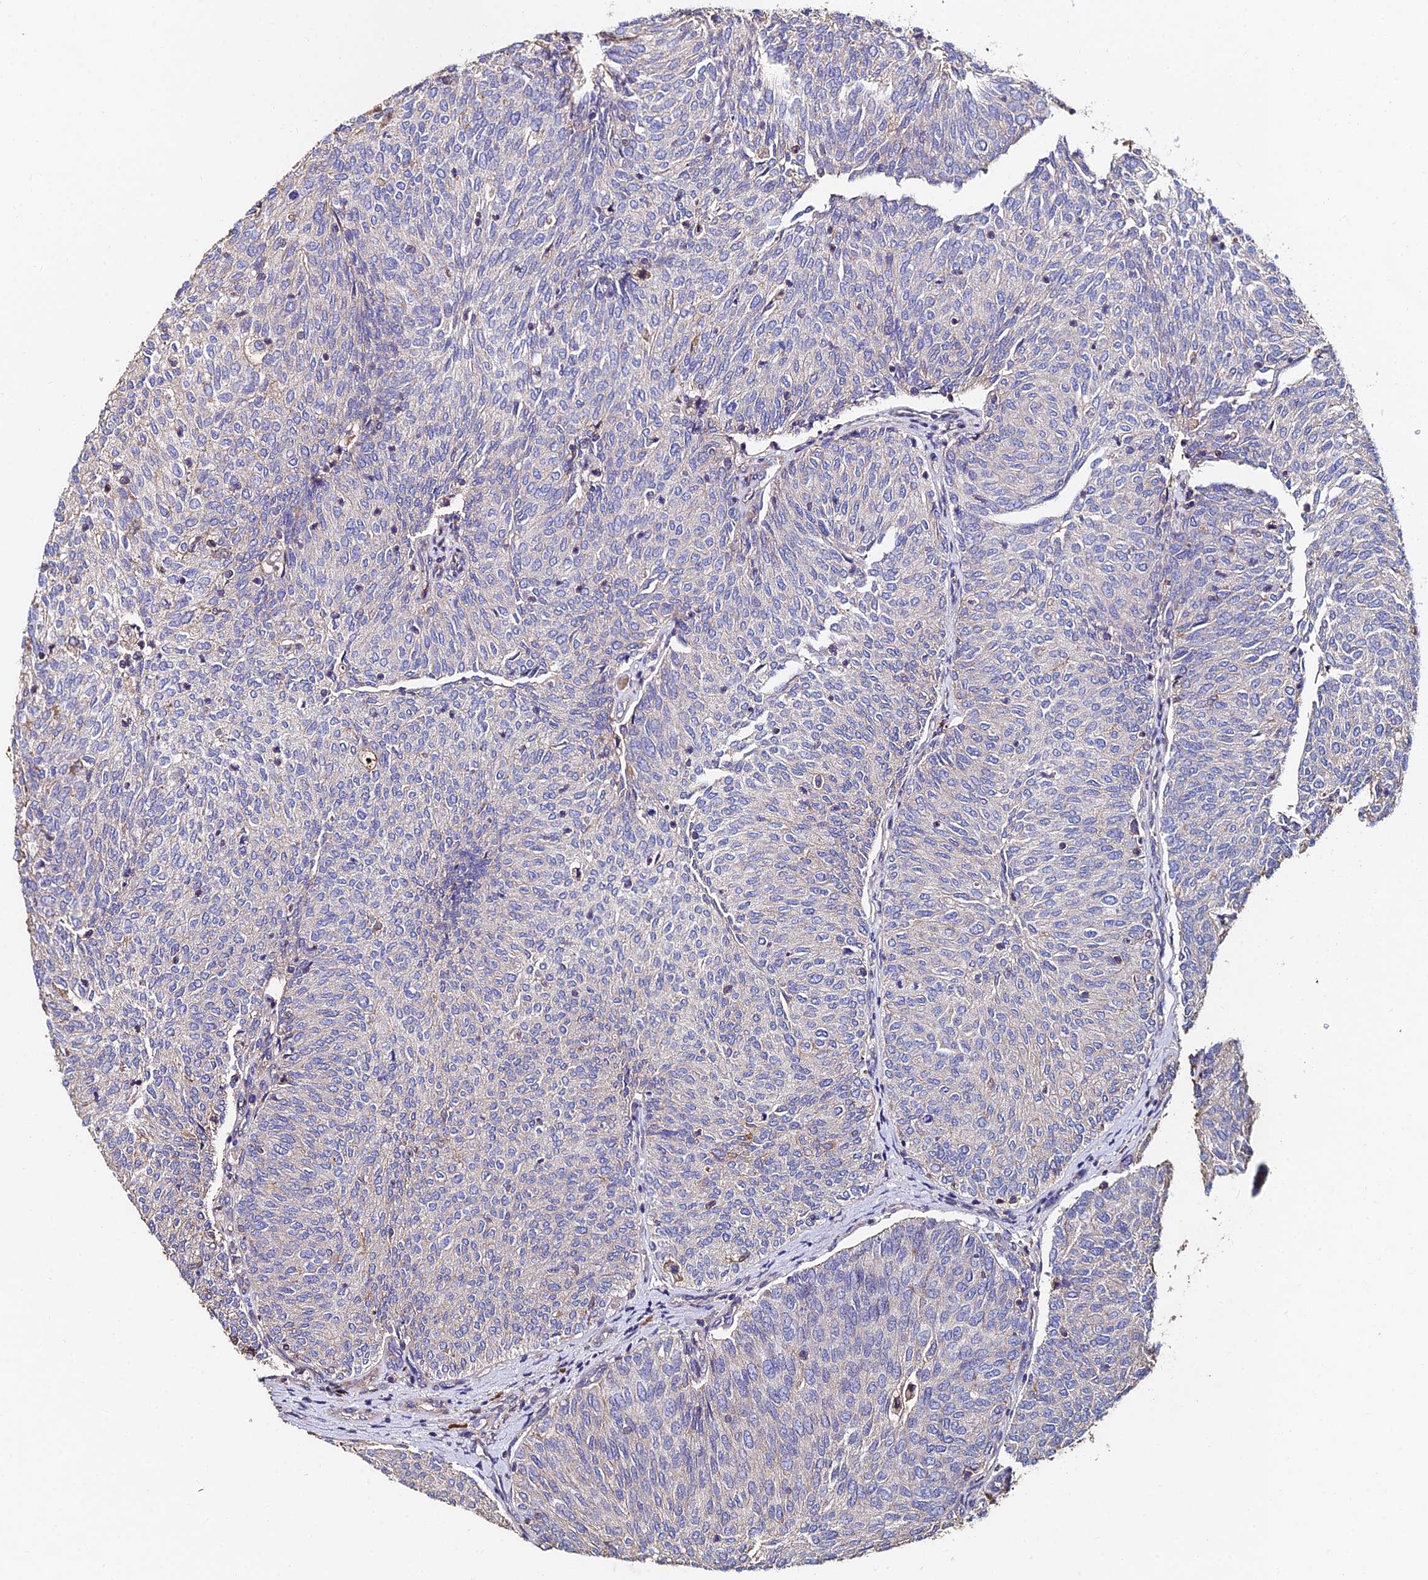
{"staining": {"intensity": "weak", "quantity": "25%-75%", "location": "cytoplasmic/membranous"}, "tissue": "urothelial cancer", "cell_type": "Tumor cells", "image_type": "cancer", "snomed": [{"axis": "morphology", "description": "Urothelial carcinoma, High grade"}, {"axis": "topography", "description": "Urinary bladder"}], "caption": "This is a photomicrograph of IHC staining of high-grade urothelial carcinoma, which shows weak positivity in the cytoplasmic/membranous of tumor cells.", "gene": "EXT1", "patient": {"sex": "female", "age": 79}}